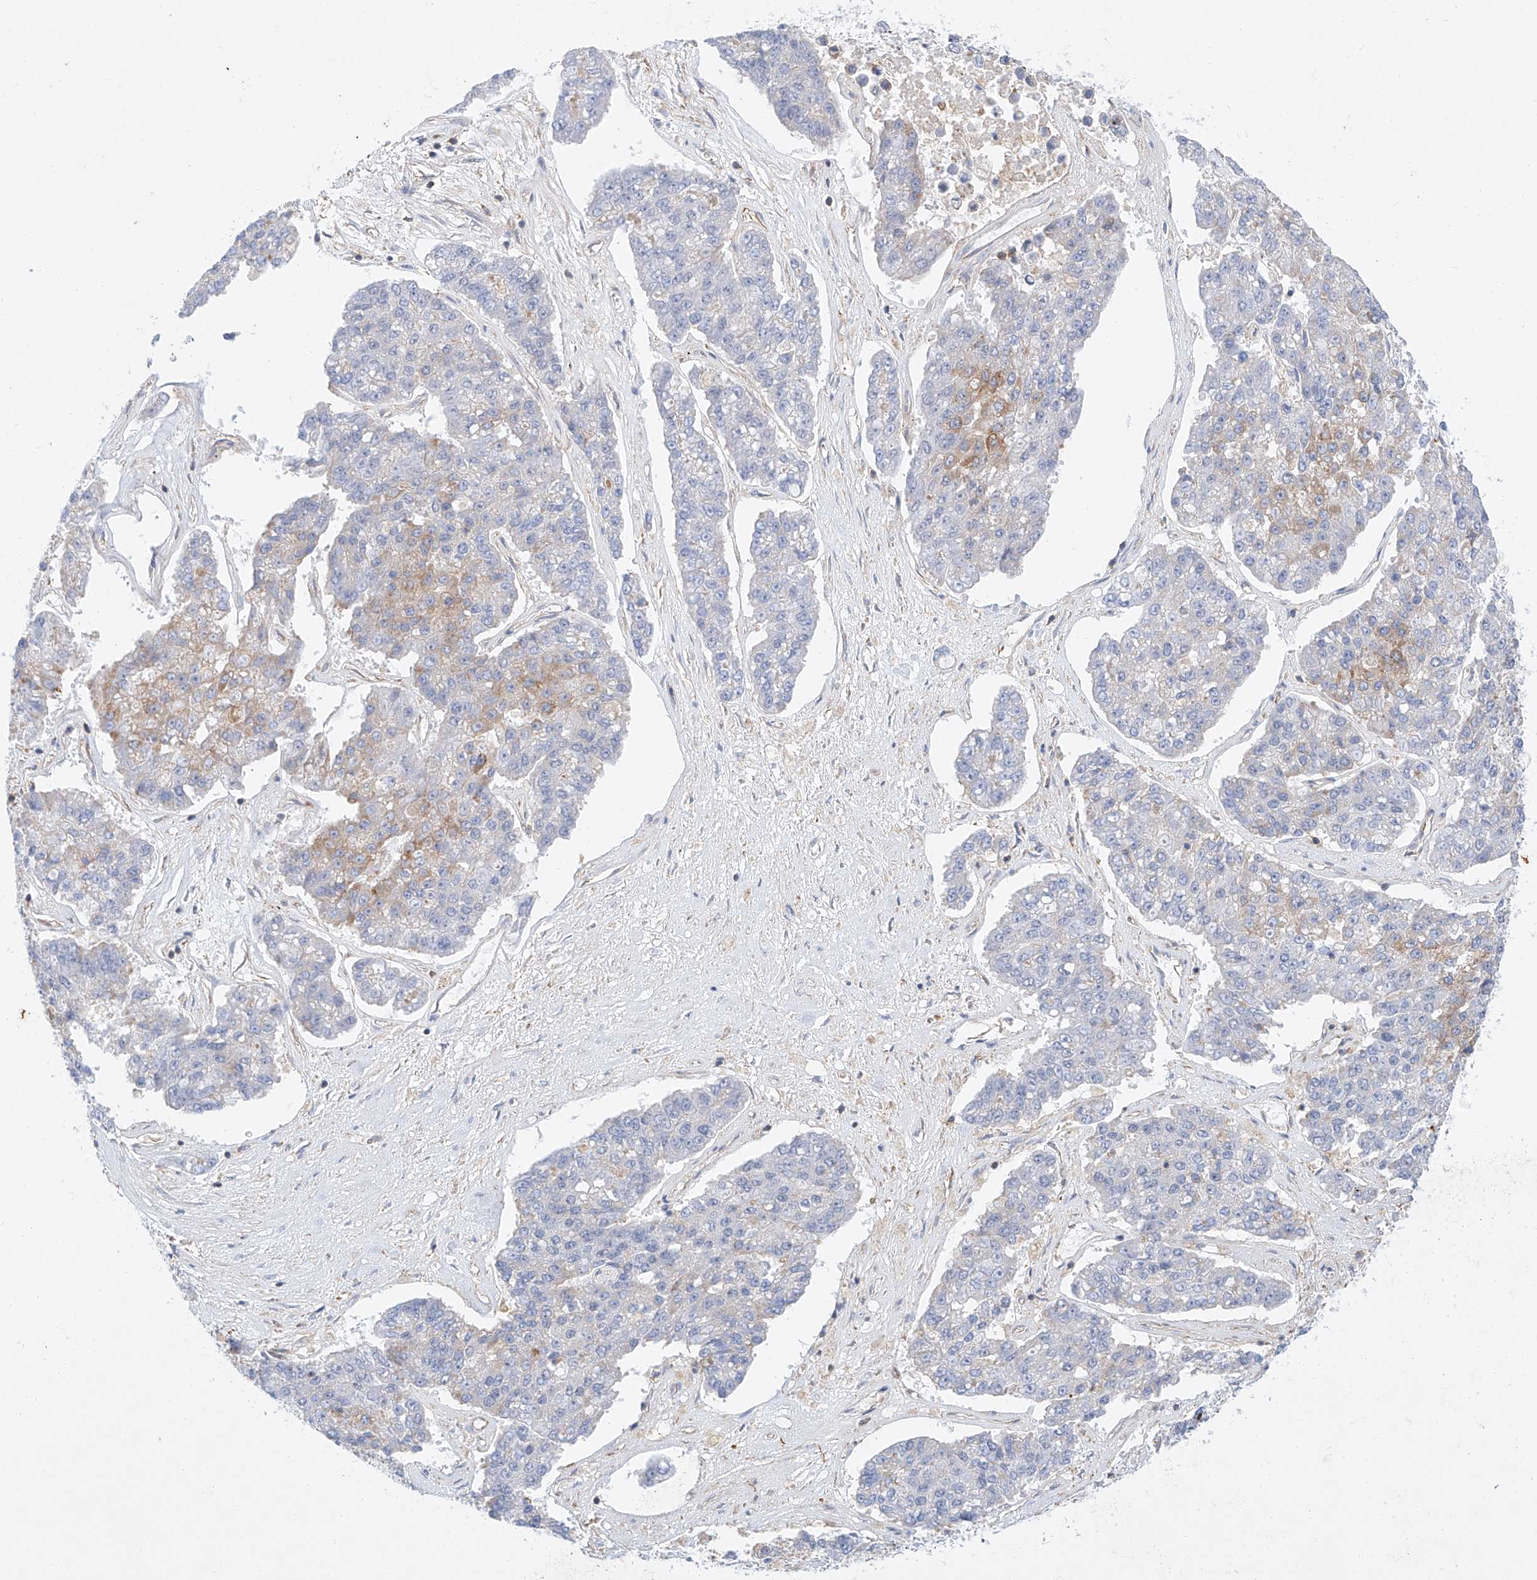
{"staining": {"intensity": "moderate", "quantity": "<25%", "location": "cytoplasmic/membranous"}, "tissue": "pancreatic cancer", "cell_type": "Tumor cells", "image_type": "cancer", "snomed": [{"axis": "morphology", "description": "Adenocarcinoma, NOS"}, {"axis": "topography", "description": "Pancreas"}], "caption": "IHC histopathology image of human pancreatic adenocarcinoma stained for a protein (brown), which displays low levels of moderate cytoplasmic/membranous expression in approximately <25% of tumor cells.", "gene": "HDAC9", "patient": {"sex": "male", "age": 50}}